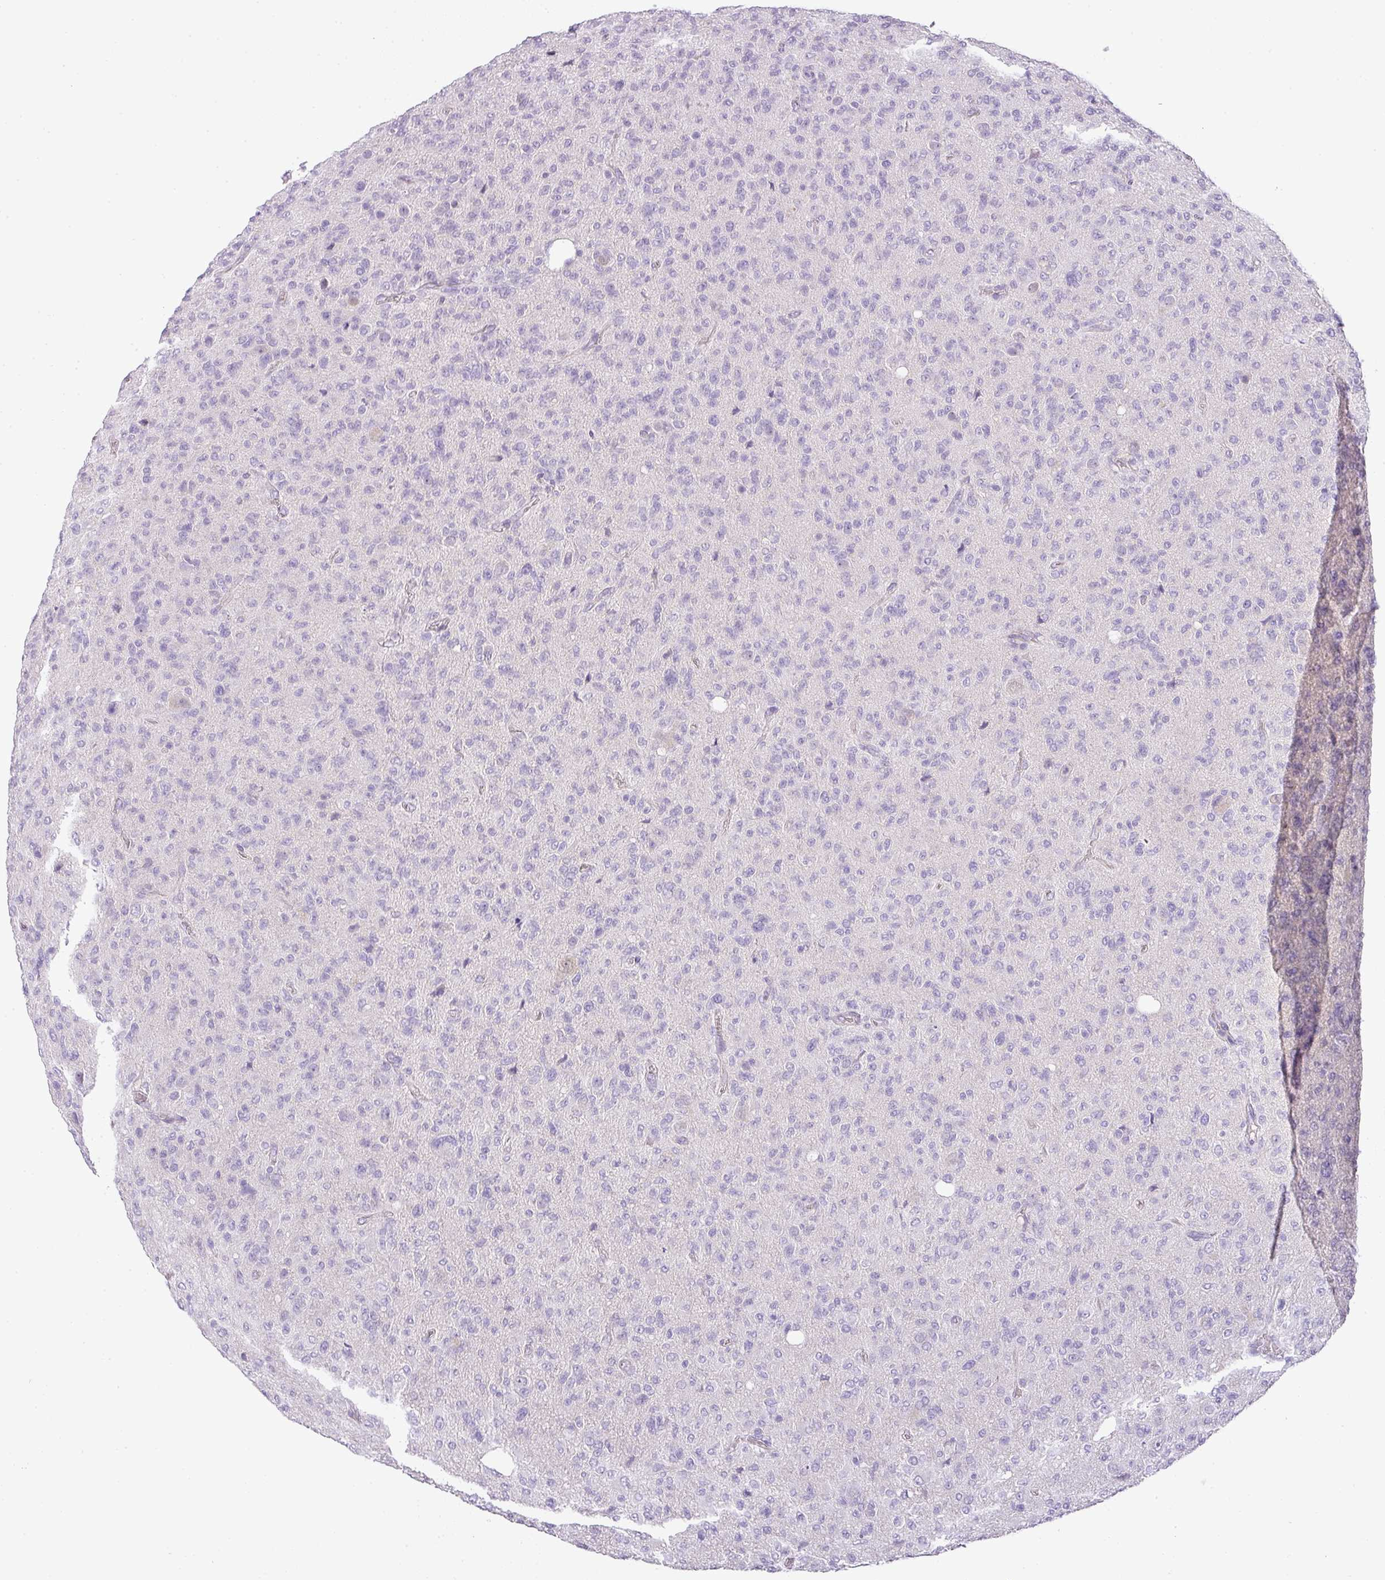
{"staining": {"intensity": "negative", "quantity": "none", "location": "none"}, "tissue": "glioma", "cell_type": "Tumor cells", "image_type": "cancer", "snomed": [{"axis": "morphology", "description": "Glioma, malignant, High grade"}, {"axis": "topography", "description": "Brain"}], "caption": "Image shows no protein expression in tumor cells of high-grade glioma (malignant) tissue.", "gene": "RAX2", "patient": {"sex": "female", "age": 57}}